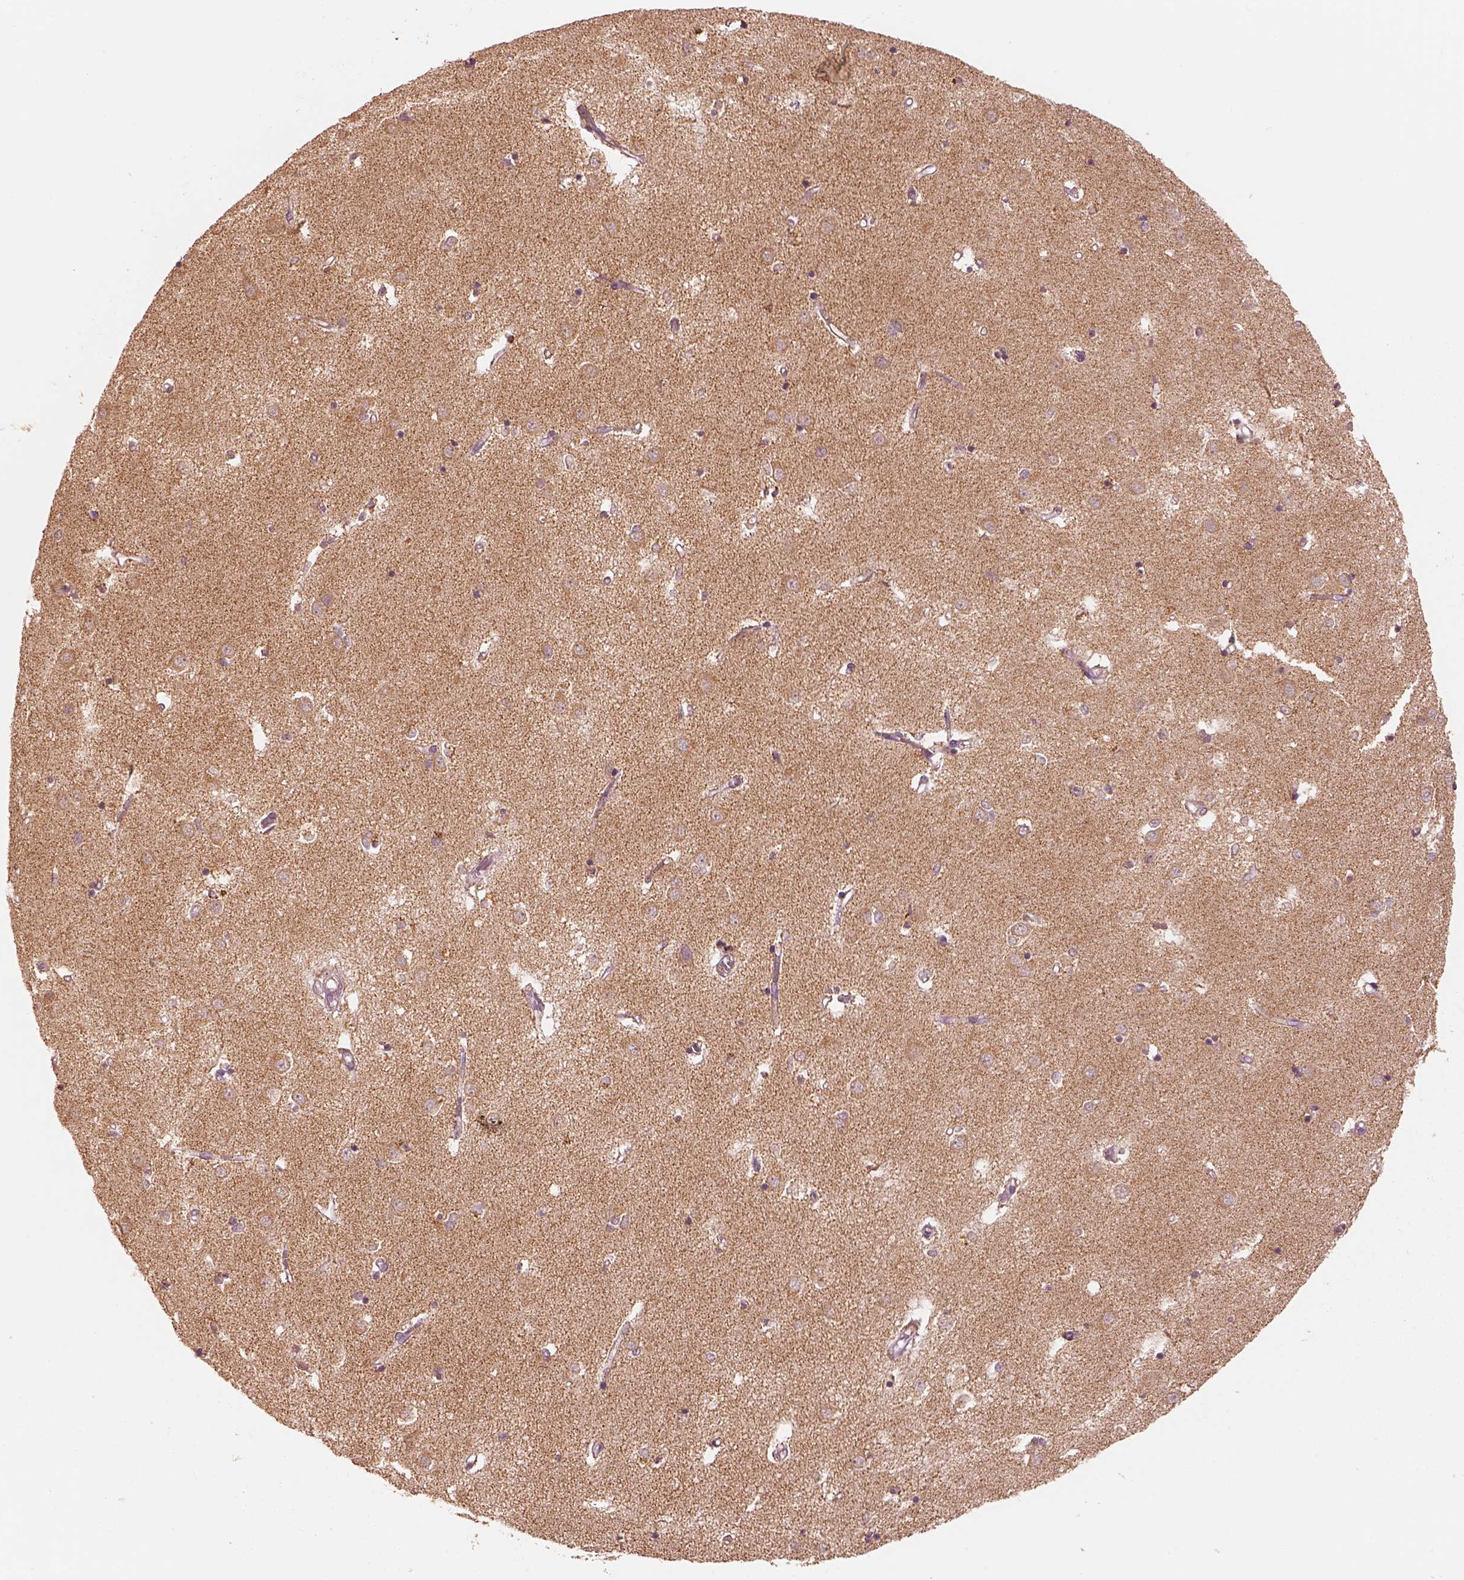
{"staining": {"intensity": "moderate", "quantity": "25%-75%", "location": "cytoplasmic/membranous"}, "tissue": "caudate", "cell_type": "Glial cells", "image_type": "normal", "snomed": [{"axis": "morphology", "description": "Normal tissue, NOS"}, {"axis": "topography", "description": "Lateral ventricle wall"}], "caption": "IHC micrograph of normal caudate: caudate stained using immunohistochemistry (IHC) reveals medium levels of moderate protein expression localized specifically in the cytoplasmic/membranous of glial cells, appearing as a cytoplasmic/membranous brown color.", "gene": "ENTPD6", "patient": {"sex": "male", "age": 54}}